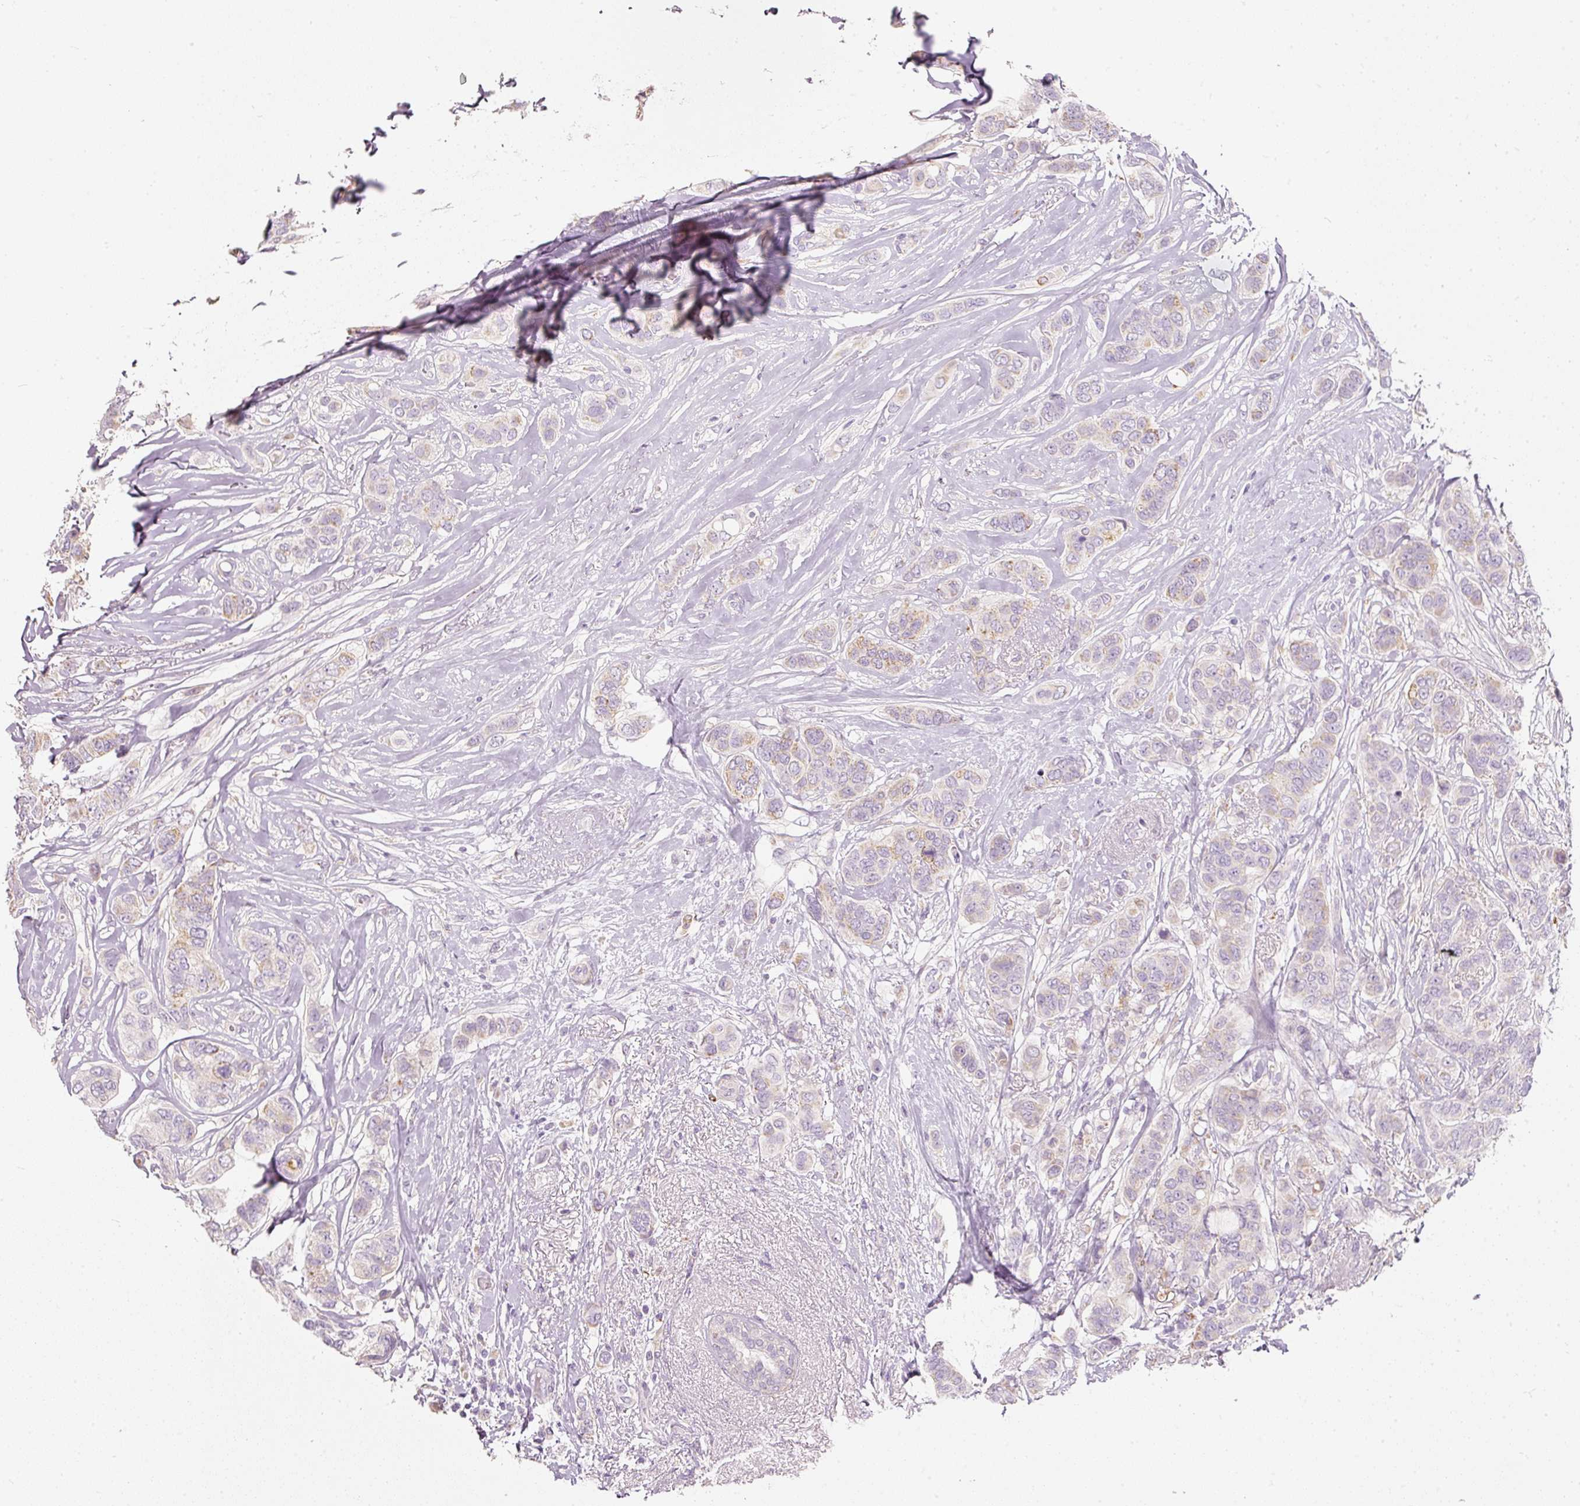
{"staining": {"intensity": "moderate", "quantity": "<25%", "location": "cytoplasmic/membranous"}, "tissue": "breast cancer", "cell_type": "Tumor cells", "image_type": "cancer", "snomed": [{"axis": "morphology", "description": "Lobular carcinoma"}, {"axis": "topography", "description": "Breast"}], "caption": "Immunohistochemistry (IHC) staining of breast cancer (lobular carcinoma), which reveals low levels of moderate cytoplasmic/membranous staining in about <25% of tumor cells indicating moderate cytoplasmic/membranous protein positivity. The staining was performed using DAB (3,3'-diaminobenzidine) (brown) for protein detection and nuclei were counterstained in hematoxylin (blue).", "gene": "MTHFD2", "patient": {"sex": "female", "age": 51}}